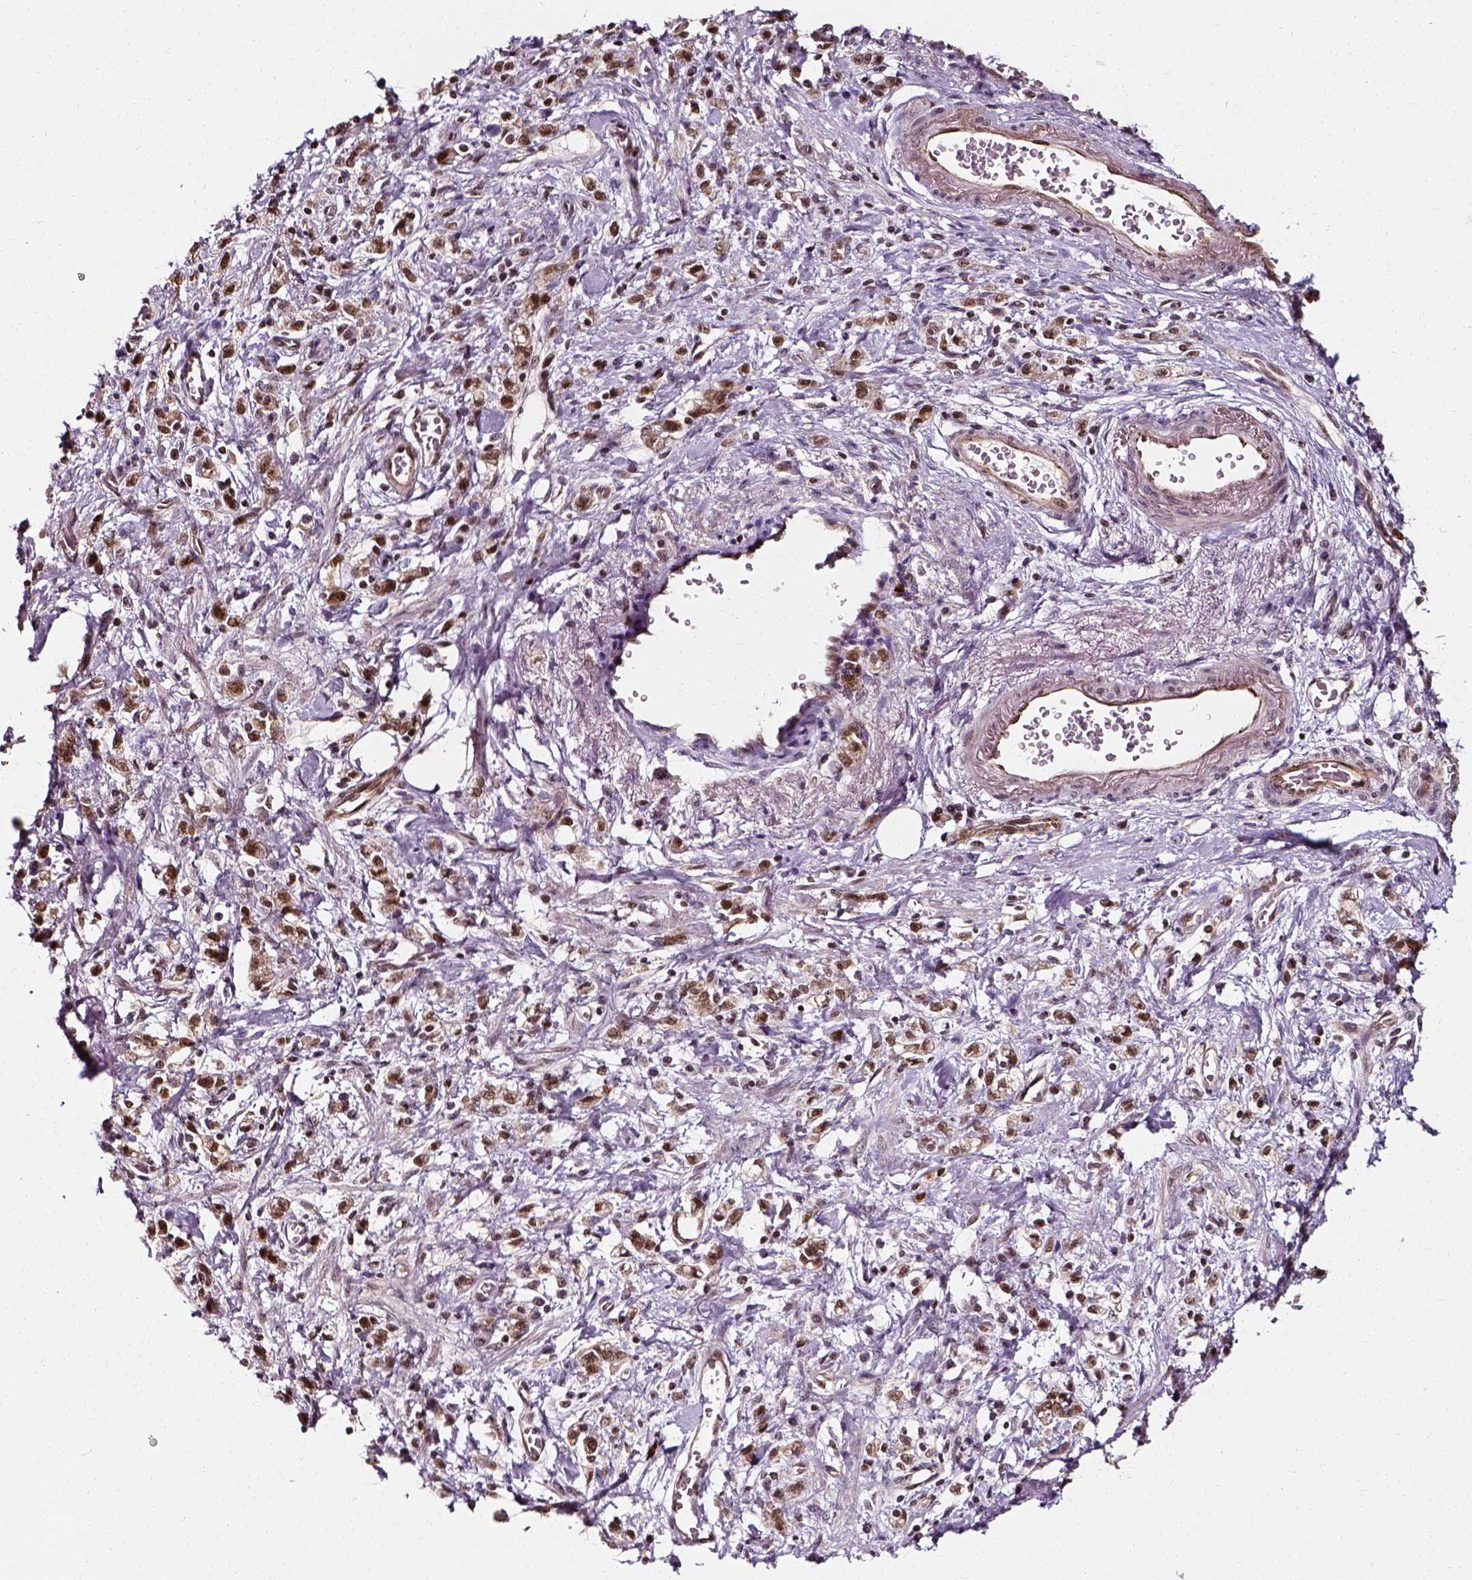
{"staining": {"intensity": "moderate", "quantity": ">75%", "location": "nuclear"}, "tissue": "stomach cancer", "cell_type": "Tumor cells", "image_type": "cancer", "snomed": [{"axis": "morphology", "description": "Adenocarcinoma, NOS"}, {"axis": "topography", "description": "Stomach"}], "caption": "Immunohistochemical staining of stomach adenocarcinoma reveals medium levels of moderate nuclear positivity in approximately >75% of tumor cells. Nuclei are stained in blue.", "gene": "NACC1", "patient": {"sex": "male", "age": 77}}